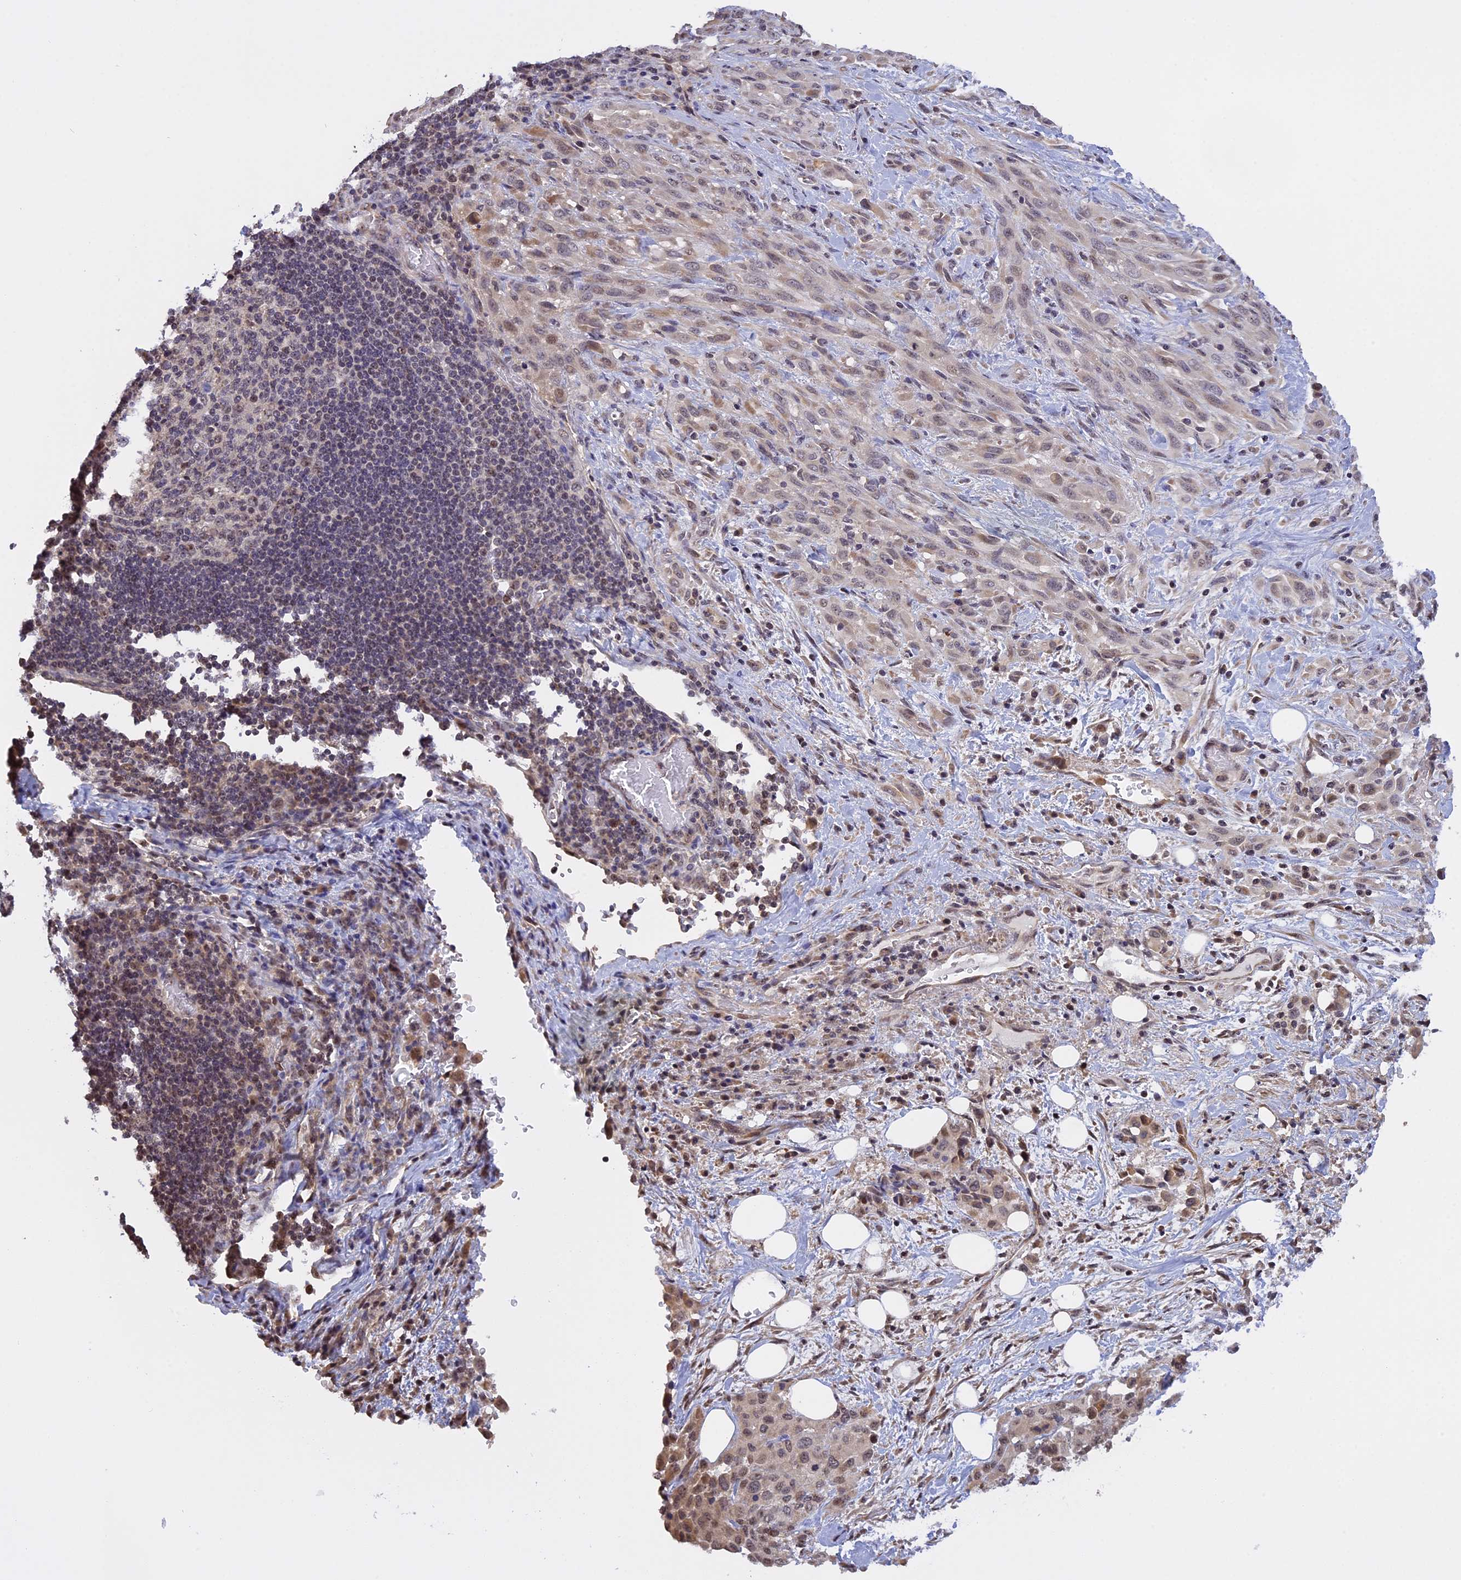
{"staining": {"intensity": "weak", "quantity": "25%-75%", "location": "nuclear"}, "tissue": "melanoma", "cell_type": "Tumor cells", "image_type": "cancer", "snomed": [{"axis": "morphology", "description": "Malignant melanoma, Metastatic site"}, {"axis": "topography", "description": "Skin"}], "caption": "Malignant melanoma (metastatic site) stained with immunohistochemistry demonstrates weak nuclear positivity in about 25%-75% of tumor cells. (DAB IHC, brown staining for protein, blue staining for nuclei).", "gene": "MGA", "patient": {"sex": "female", "age": 81}}